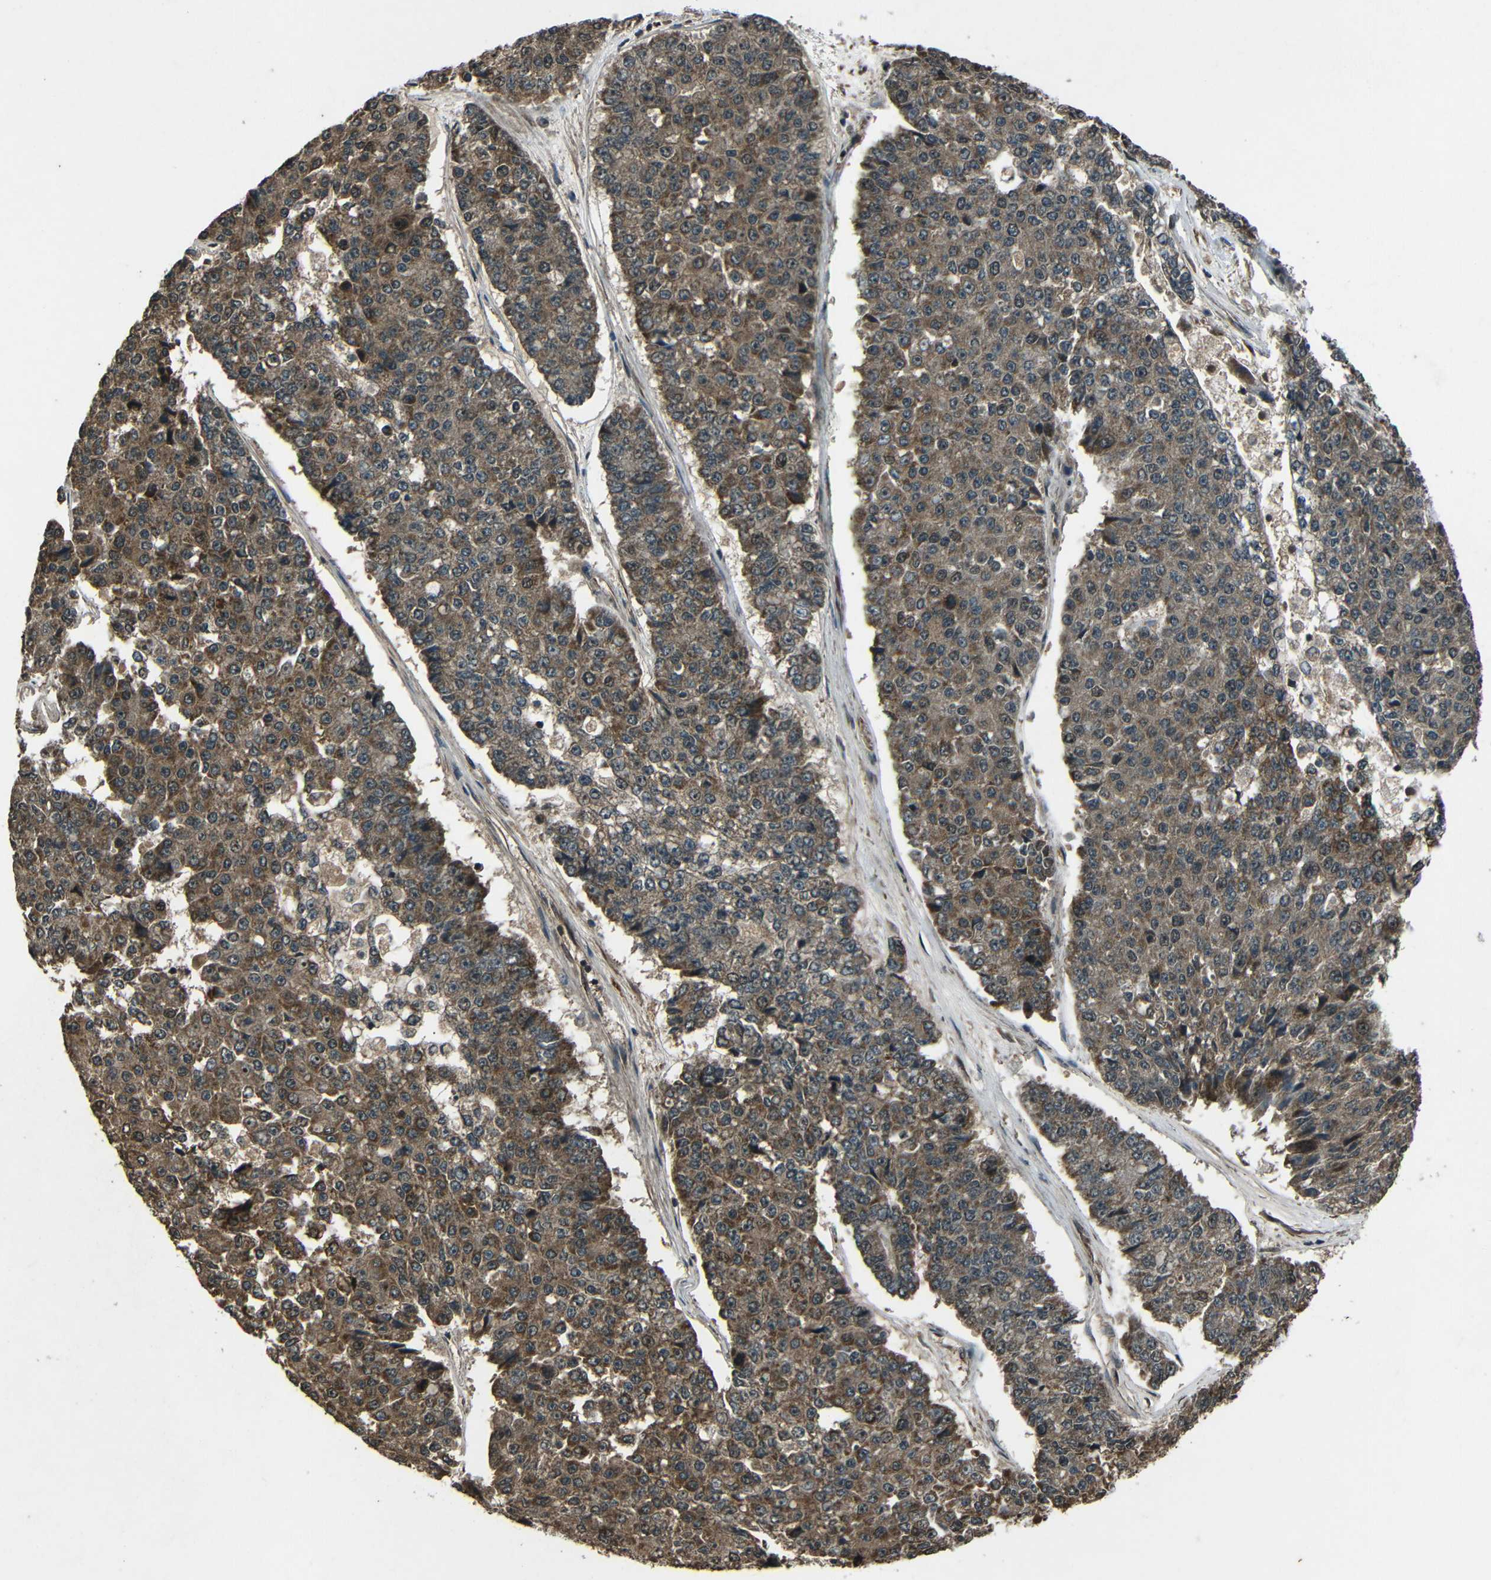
{"staining": {"intensity": "moderate", "quantity": ">75%", "location": "cytoplasmic/membranous"}, "tissue": "pancreatic cancer", "cell_type": "Tumor cells", "image_type": "cancer", "snomed": [{"axis": "morphology", "description": "Adenocarcinoma, NOS"}, {"axis": "topography", "description": "Pancreas"}], "caption": "Immunohistochemistry of adenocarcinoma (pancreatic) exhibits medium levels of moderate cytoplasmic/membranous staining in approximately >75% of tumor cells. Using DAB (3,3'-diaminobenzidine) (brown) and hematoxylin (blue) stains, captured at high magnification using brightfield microscopy.", "gene": "PLK2", "patient": {"sex": "male", "age": 50}}